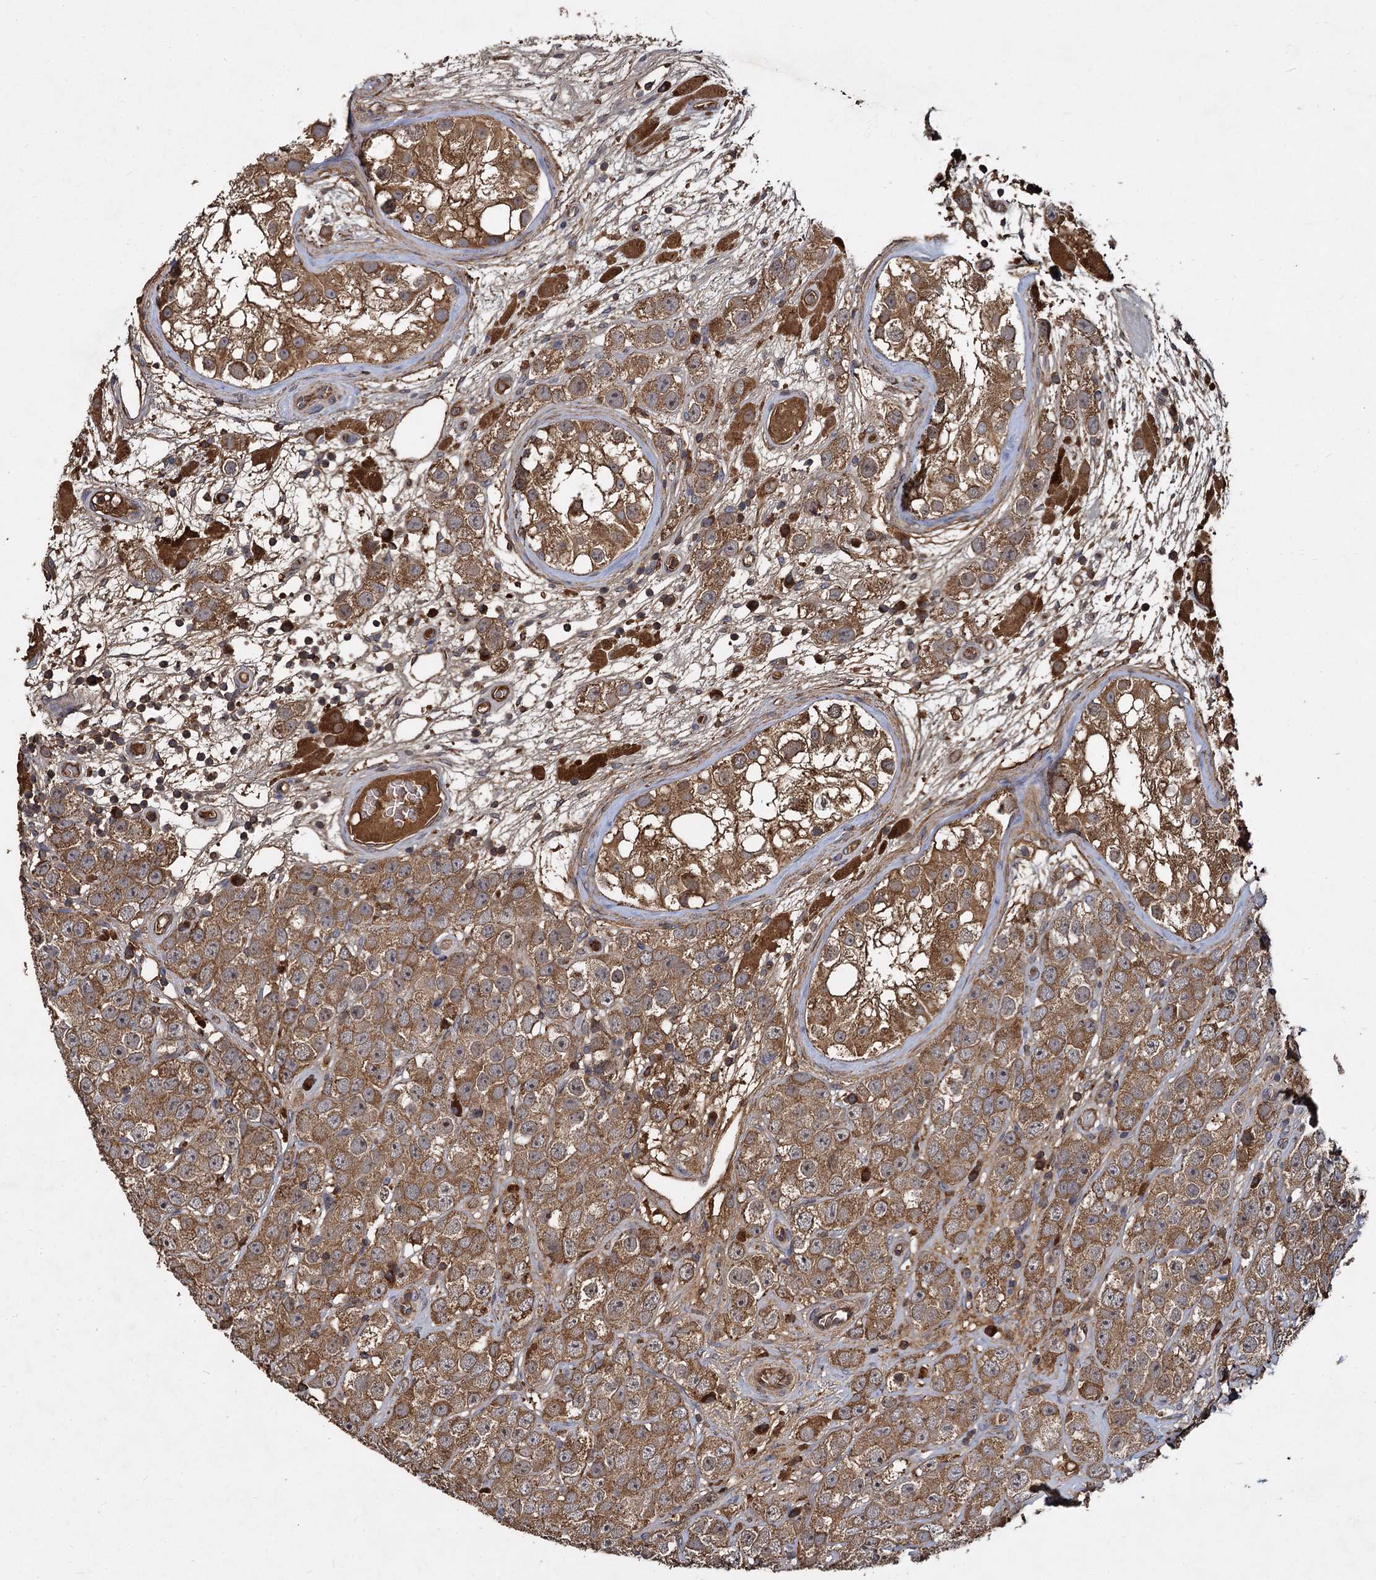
{"staining": {"intensity": "moderate", "quantity": ">75%", "location": "cytoplasmic/membranous"}, "tissue": "testis cancer", "cell_type": "Tumor cells", "image_type": "cancer", "snomed": [{"axis": "morphology", "description": "Seminoma, NOS"}, {"axis": "topography", "description": "Testis"}], "caption": "A brown stain labels moderate cytoplasmic/membranous positivity of a protein in human seminoma (testis) tumor cells.", "gene": "GCLC", "patient": {"sex": "male", "age": 28}}